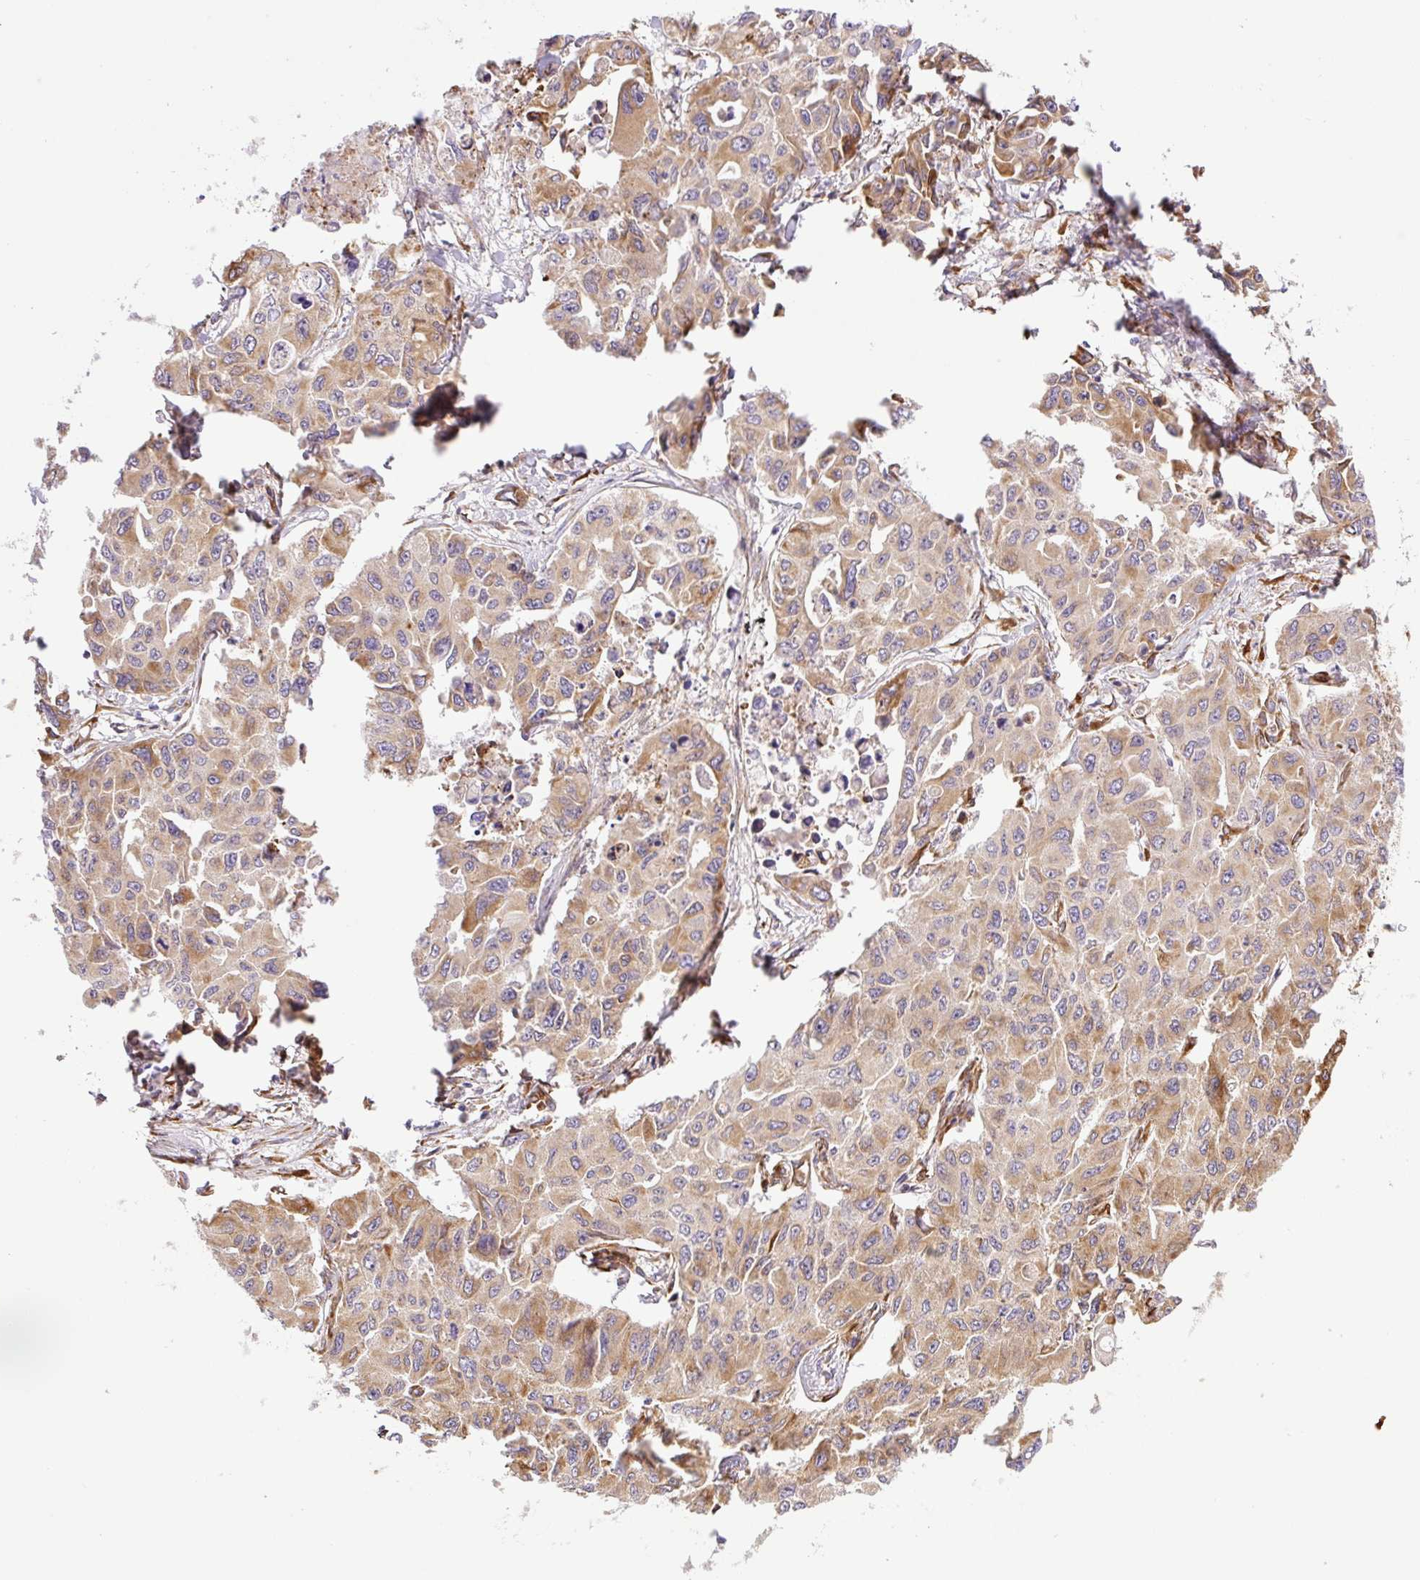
{"staining": {"intensity": "moderate", "quantity": ">75%", "location": "cytoplasmic/membranous"}, "tissue": "lung cancer", "cell_type": "Tumor cells", "image_type": "cancer", "snomed": [{"axis": "morphology", "description": "Adenocarcinoma, NOS"}, {"axis": "topography", "description": "Lung"}], "caption": "The immunohistochemical stain labels moderate cytoplasmic/membranous staining in tumor cells of adenocarcinoma (lung) tissue.", "gene": "RAB30", "patient": {"sex": "male", "age": 64}}